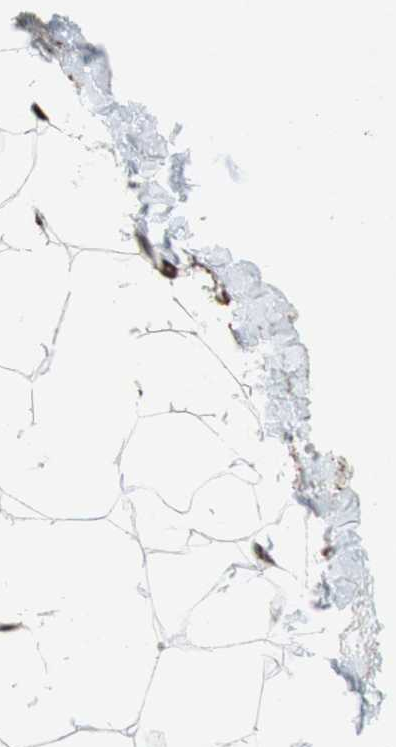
{"staining": {"intensity": "moderate", "quantity": ">75%", "location": "nuclear"}, "tissue": "soft tissue", "cell_type": "Fibroblasts", "image_type": "normal", "snomed": [{"axis": "morphology", "description": "Normal tissue, NOS"}, {"axis": "topography", "description": "Breast"}, {"axis": "topography", "description": "Adipose tissue"}], "caption": "Brown immunohistochemical staining in unremarkable soft tissue displays moderate nuclear expression in about >75% of fibroblasts.", "gene": "TLE1", "patient": {"sex": "female", "age": 25}}